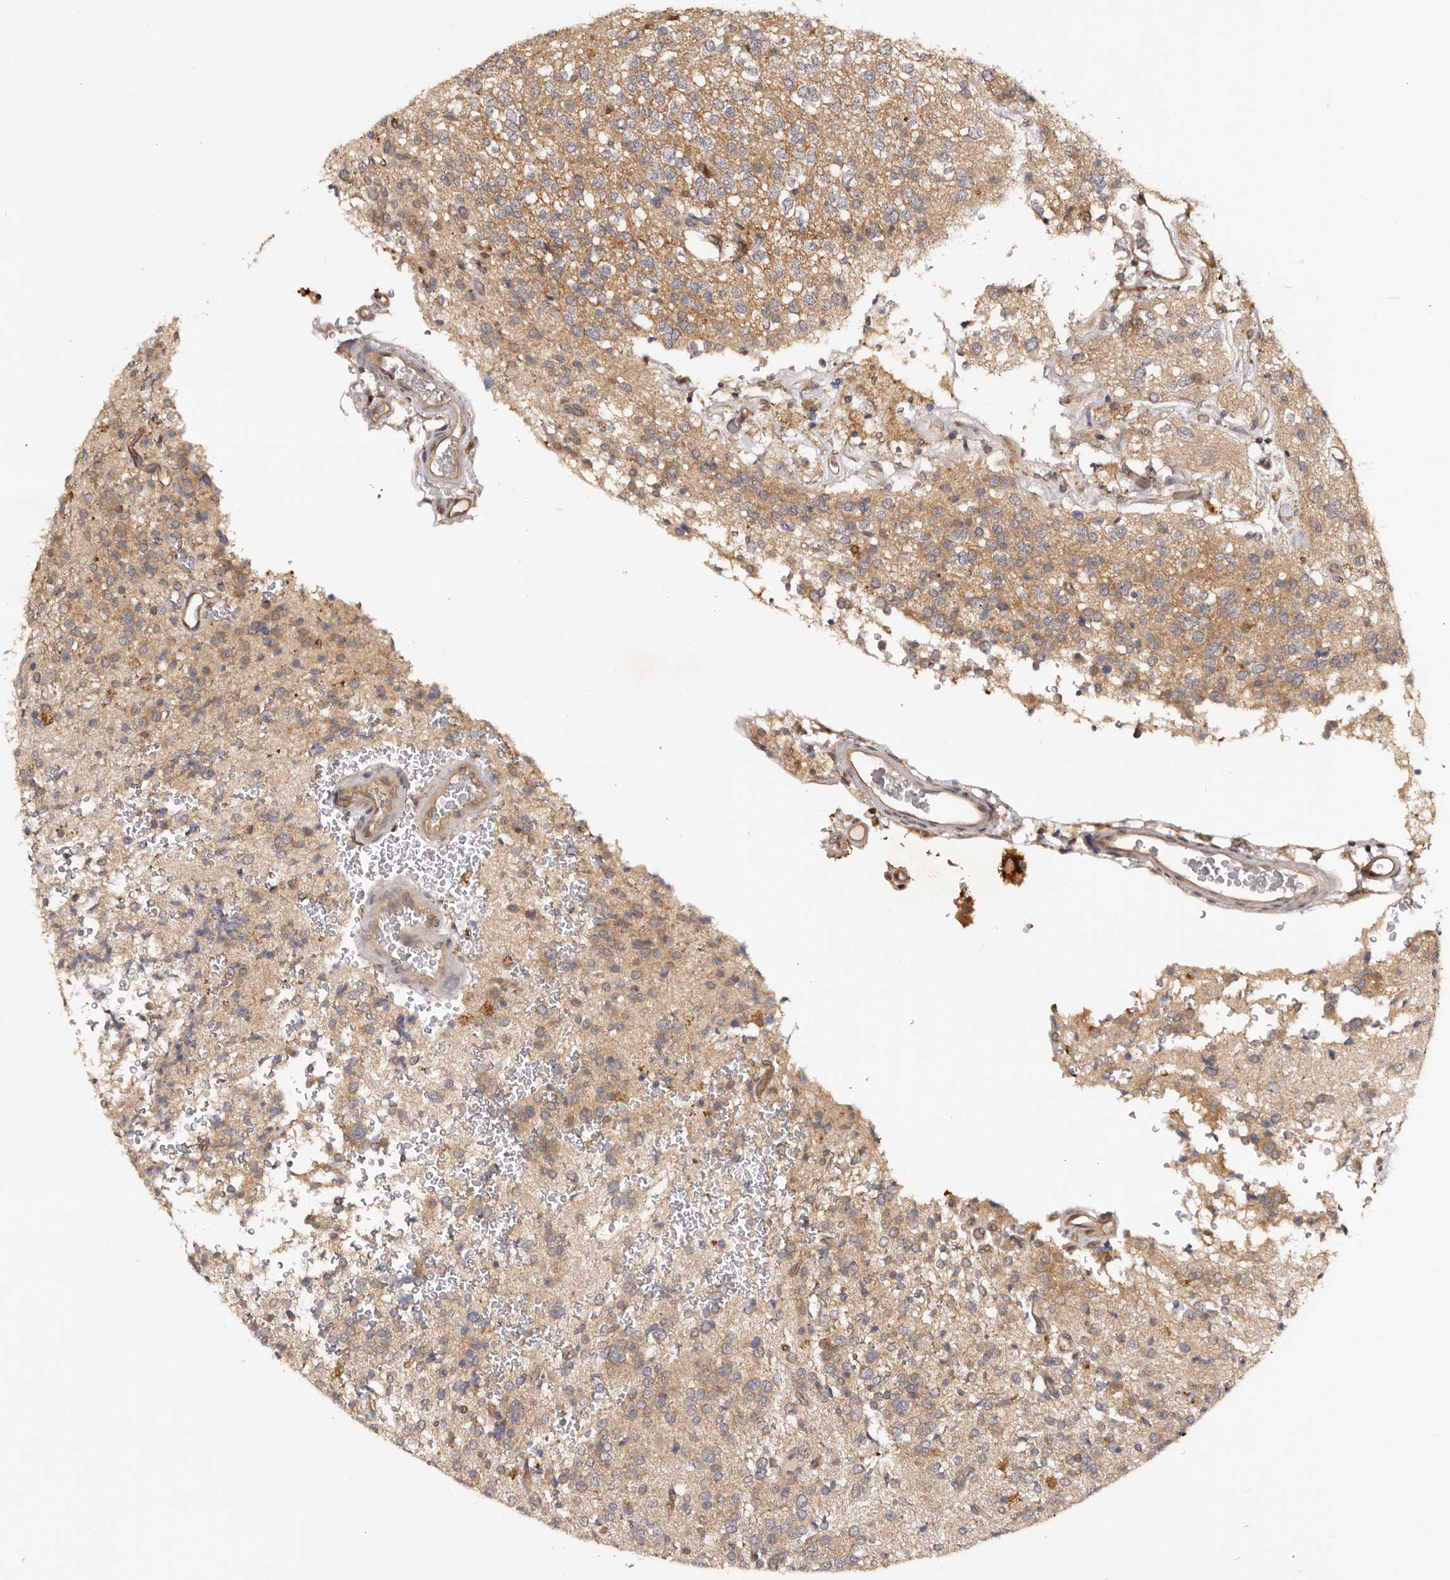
{"staining": {"intensity": "moderate", "quantity": "<25%", "location": "cytoplasmic/membranous"}, "tissue": "glioma", "cell_type": "Tumor cells", "image_type": "cancer", "snomed": [{"axis": "morphology", "description": "Glioma, malignant, High grade"}, {"axis": "topography", "description": "Brain"}], "caption": "Protein expression analysis of human glioma reveals moderate cytoplasmic/membranous positivity in approximately <25% of tumor cells. The staining was performed using DAB, with brown indicating positive protein expression. Nuclei are stained blue with hematoxylin.", "gene": "MDP1", "patient": {"sex": "male", "age": 34}}